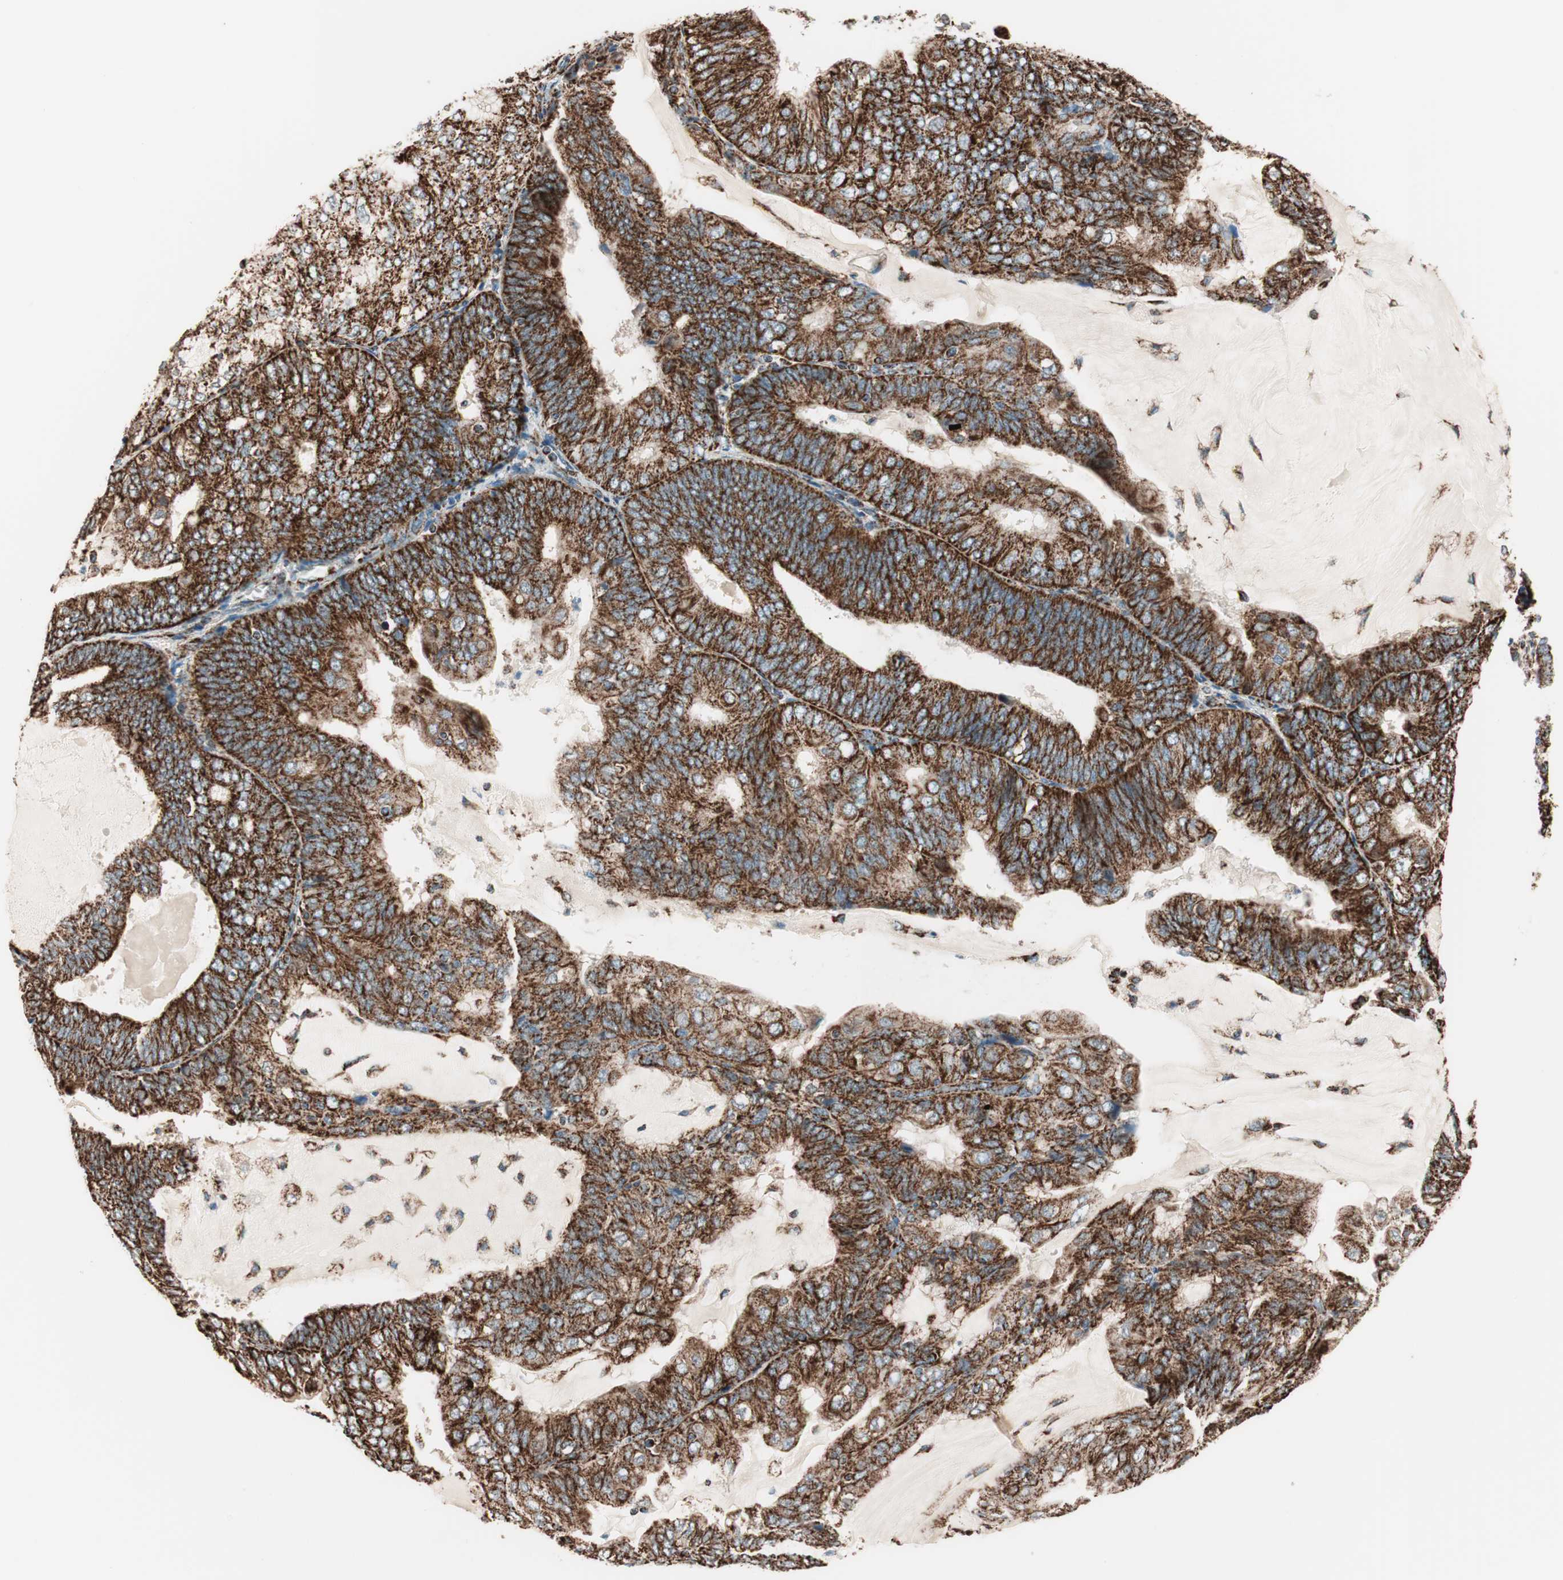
{"staining": {"intensity": "strong", "quantity": ">75%", "location": "cytoplasmic/membranous"}, "tissue": "endometrial cancer", "cell_type": "Tumor cells", "image_type": "cancer", "snomed": [{"axis": "morphology", "description": "Adenocarcinoma, NOS"}, {"axis": "topography", "description": "Endometrium"}], "caption": "The image displays a brown stain indicating the presence of a protein in the cytoplasmic/membranous of tumor cells in endometrial cancer.", "gene": "TOMM22", "patient": {"sex": "female", "age": 81}}